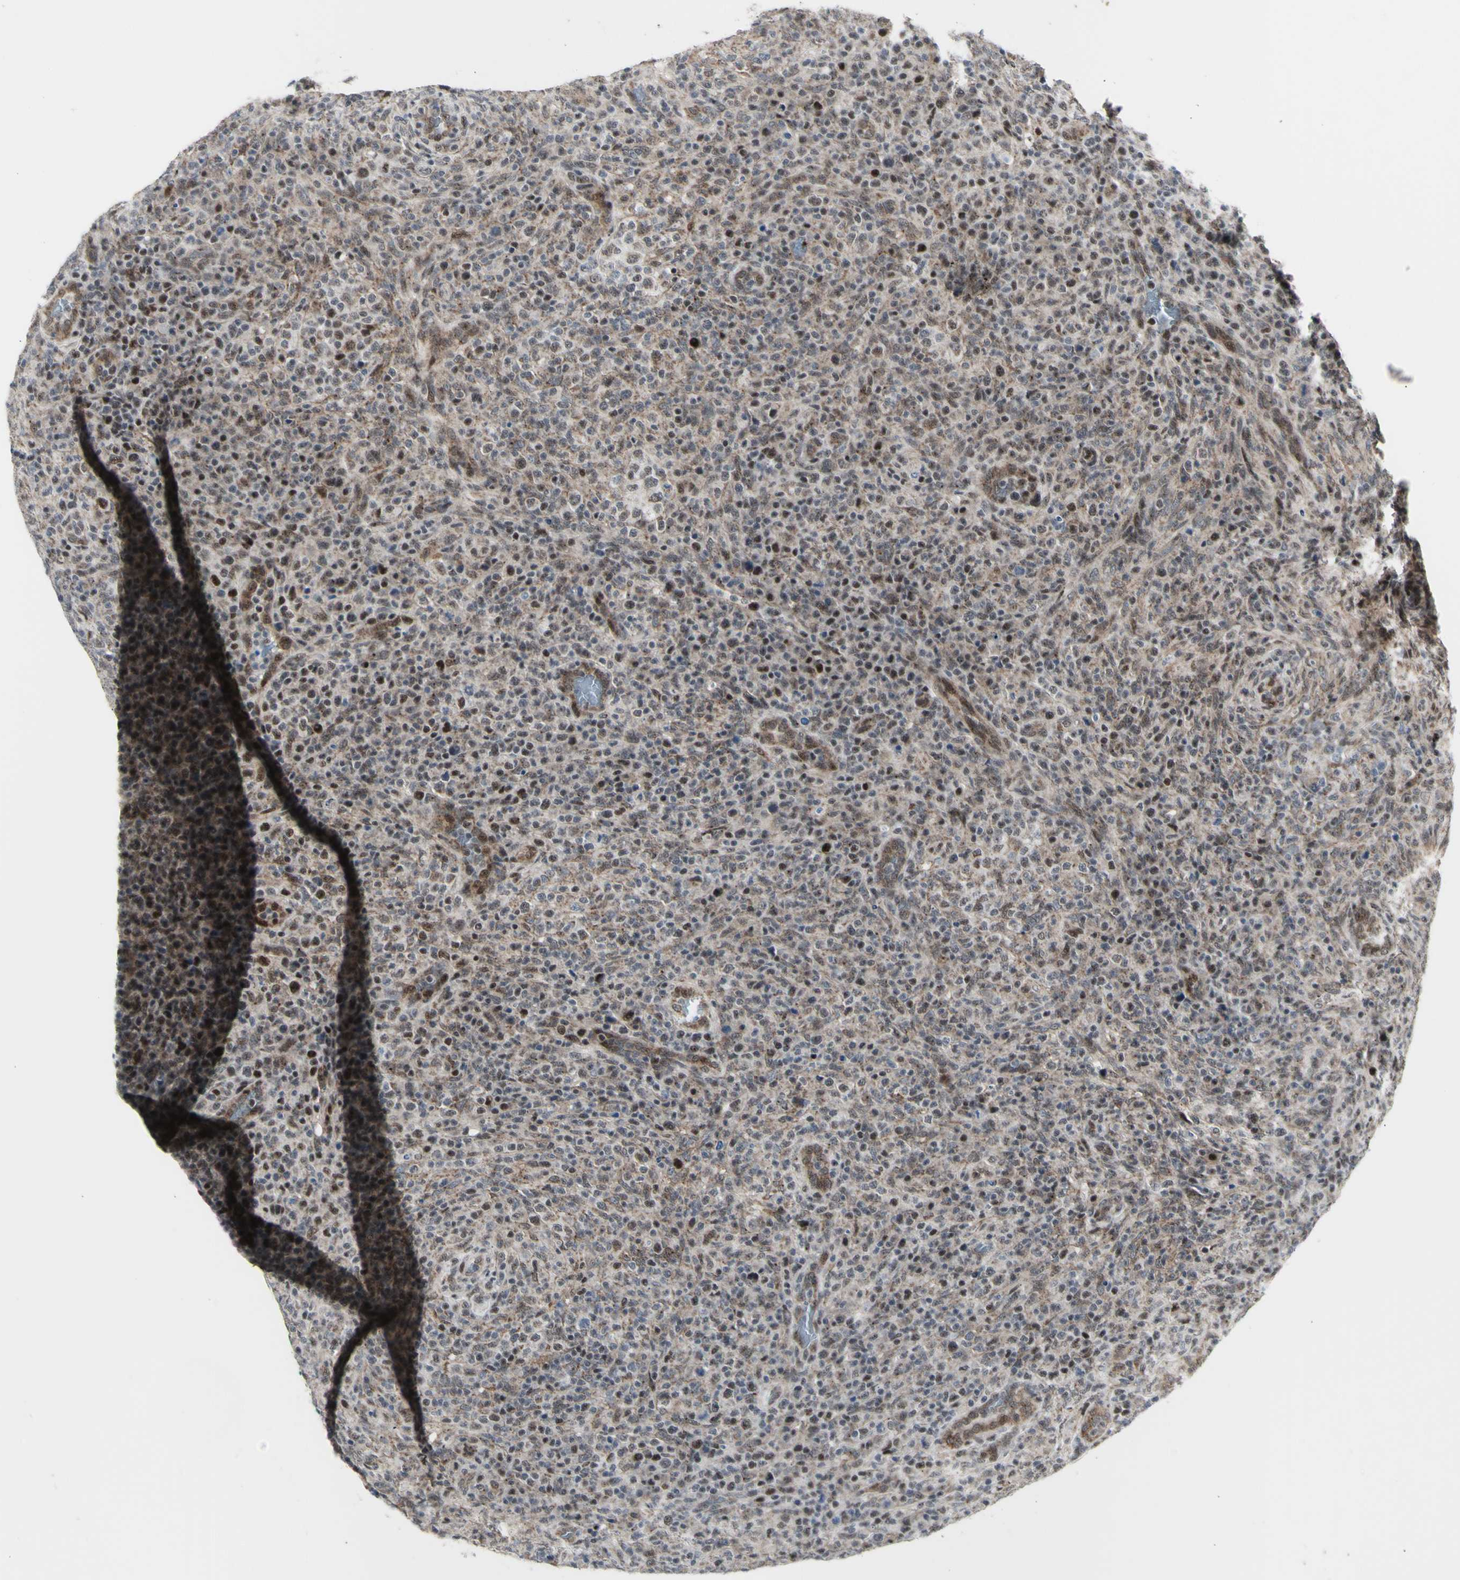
{"staining": {"intensity": "moderate", "quantity": ">75%", "location": "nuclear"}, "tissue": "lymphoma", "cell_type": "Tumor cells", "image_type": "cancer", "snomed": [{"axis": "morphology", "description": "Malignant lymphoma, non-Hodgkin's type, High grade"}, {"axis": "topography", "description": "Lymph node"}], "caption": "The histopathology image exhibits staining of high-grade malignant lymphoma, non-Hodgkin's type, revealing moderate nuclear protein positivity (brown color) within tumor cells.", "gene": "DHRS7B", "patient": {"sex": "female", "age": 76}}